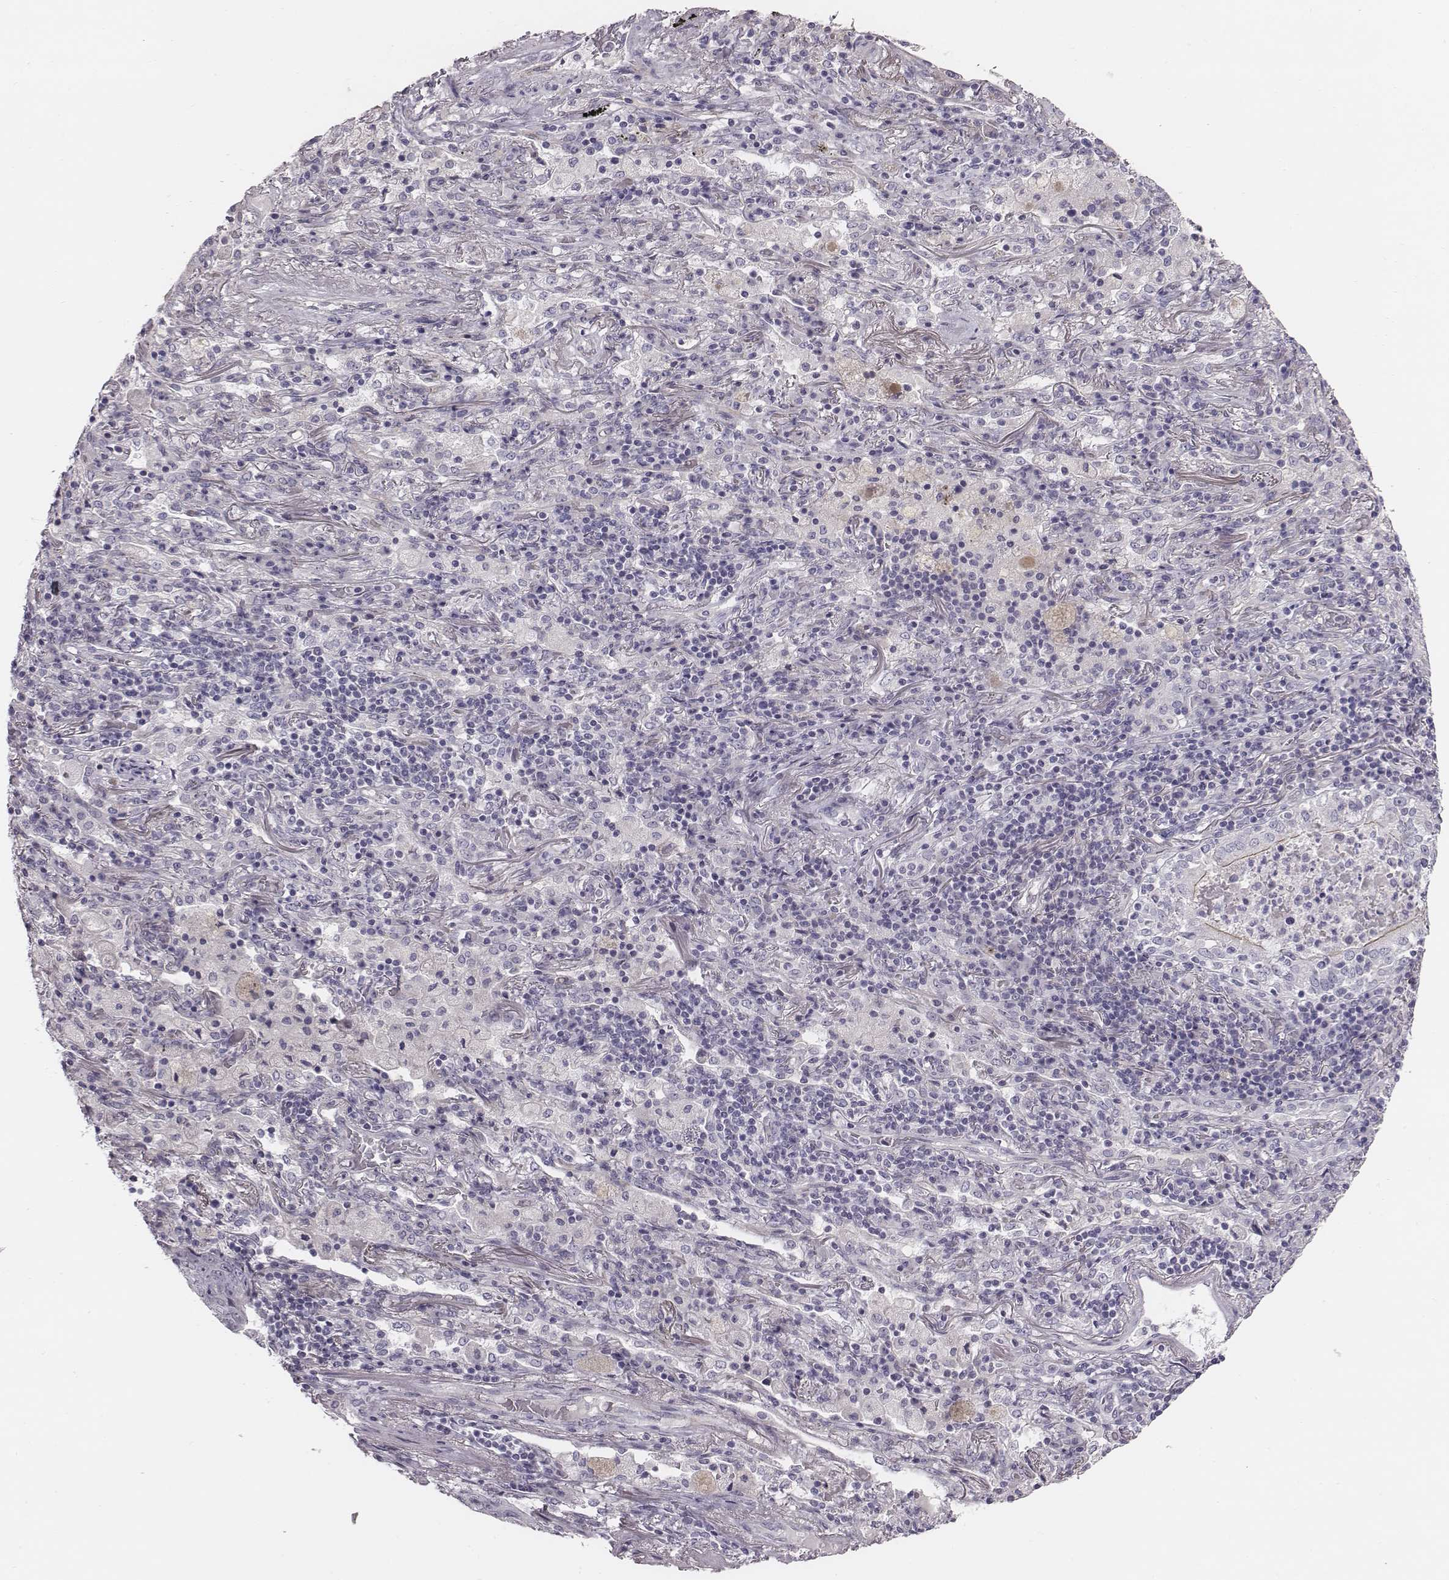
{"staining": {"intensity": "negative", "quantity": "none", "location": "none"}, "tissue": "lung cancer", "cell_type": "Tumor cells", "image_type": "cancer", "snomed": [{"axis": "morphology", "description": "Normal tissue, NOS"}, {"axis": "morphology", "description": "Squamous cell carcinoma, NOS"}, {"axis": "topography", "description": "Bronchus"}, {"axis": "topography", "description": "Lung"}], "caption": "The micrograph exhibits no significant expression in tumor cells of squamous cell carcinoma (lung). (DAB immunohistochemistry (IHC) visualized using brightfield microscopy, high magnification).", "gene": "CACNG4", "patient": {"sex": "male", "age": 64}}